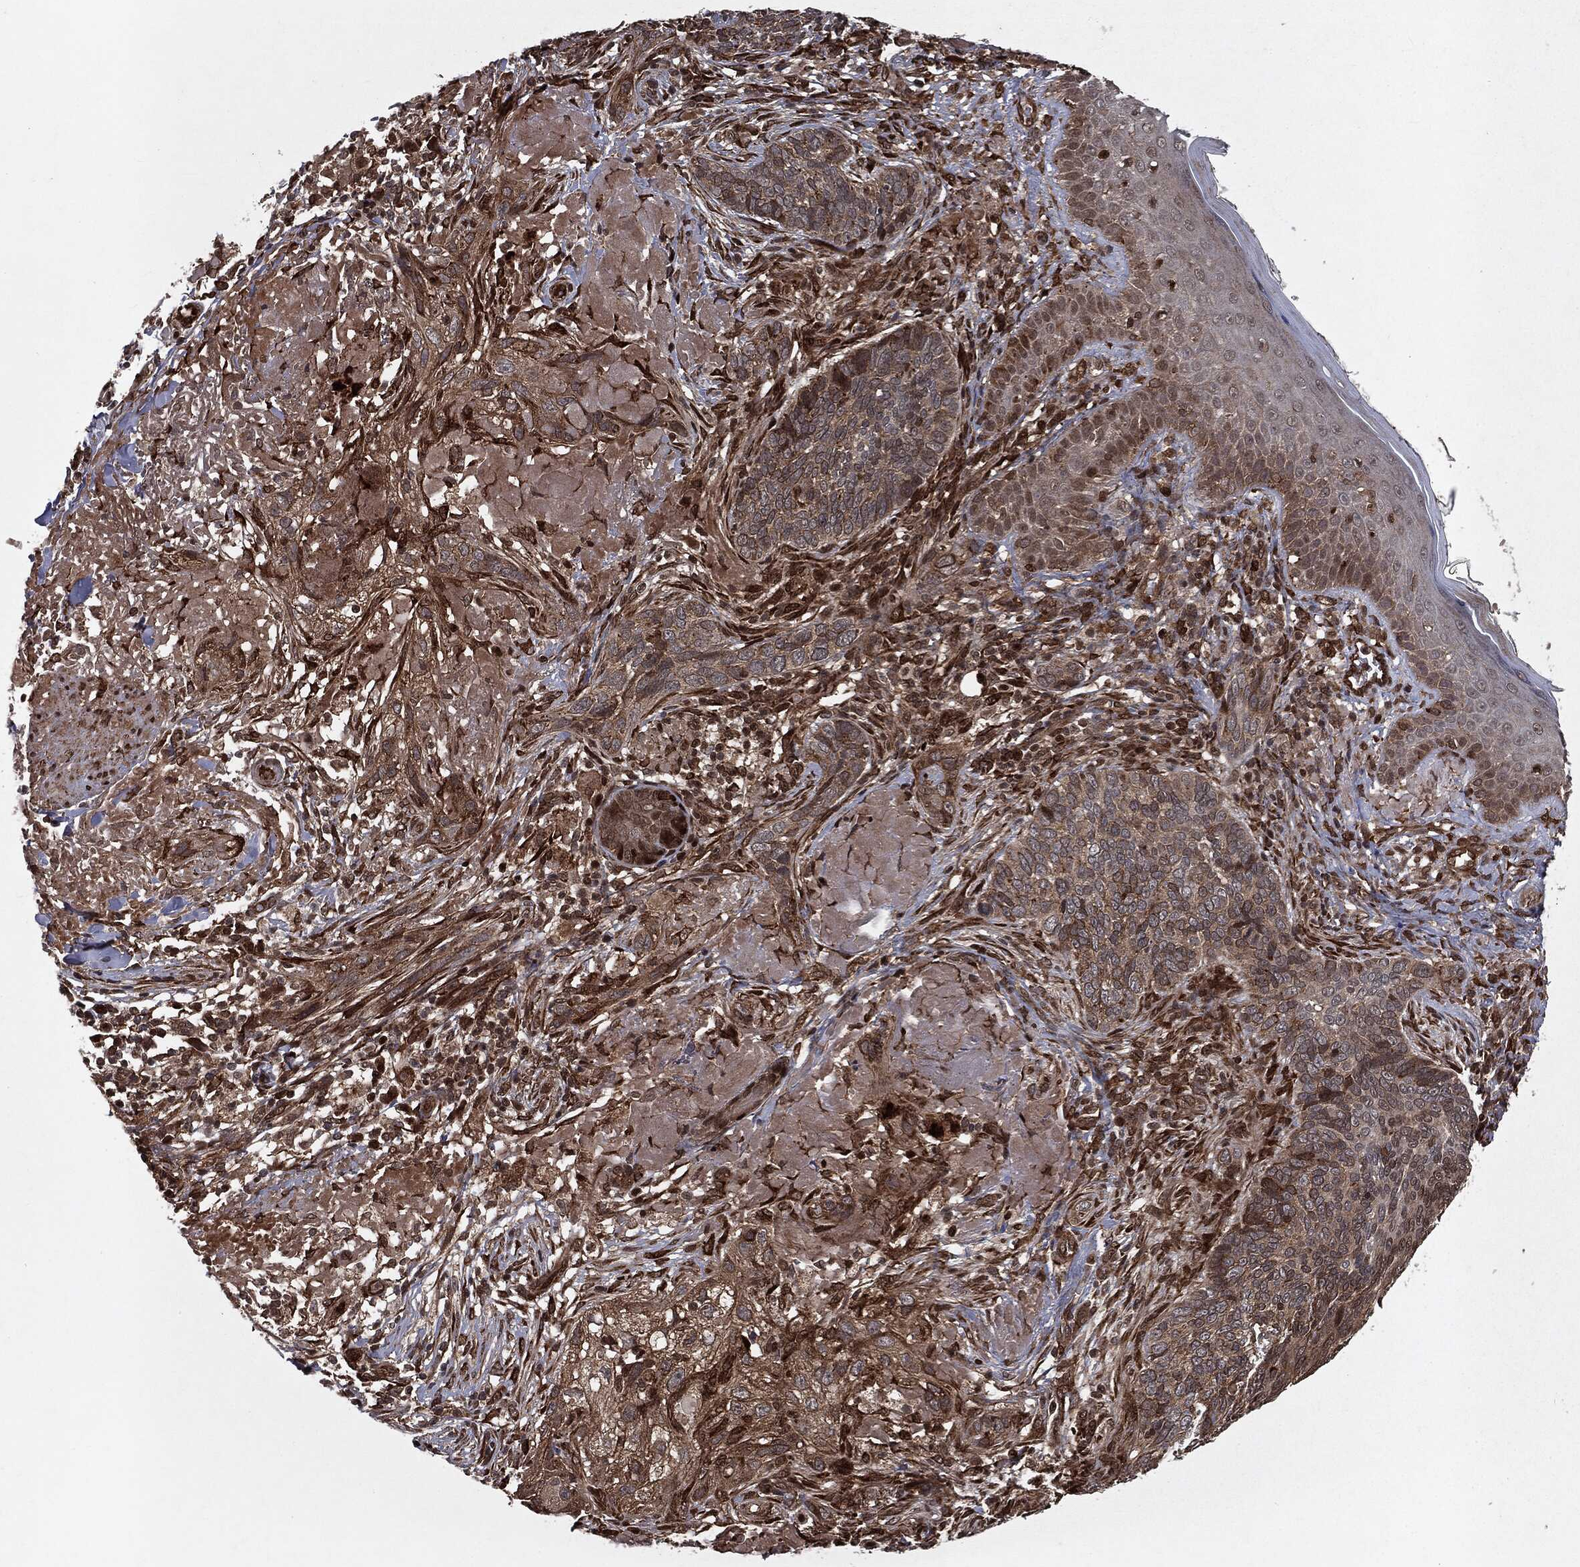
{"staining": {"intensity": "weak", "quantity": ">75%", "location": "cytoplasmic/membranous"}, "tissue": "skin cancer", "cell_type": "Tumor cells", "image_type": "cancer", "snomed": [{"axis": "morphology", "description": "Basal cell carcinoma"}, {"axis": "topography", "description": "Skin"}], "caption": "Tumor cells display low levels of weak cytoplasmic/membranous staining in about >75% of cells in human basal cell carcinoma (skin).", "gene": "RANBP9", "patient": {"sex": "male", "age": 91}}